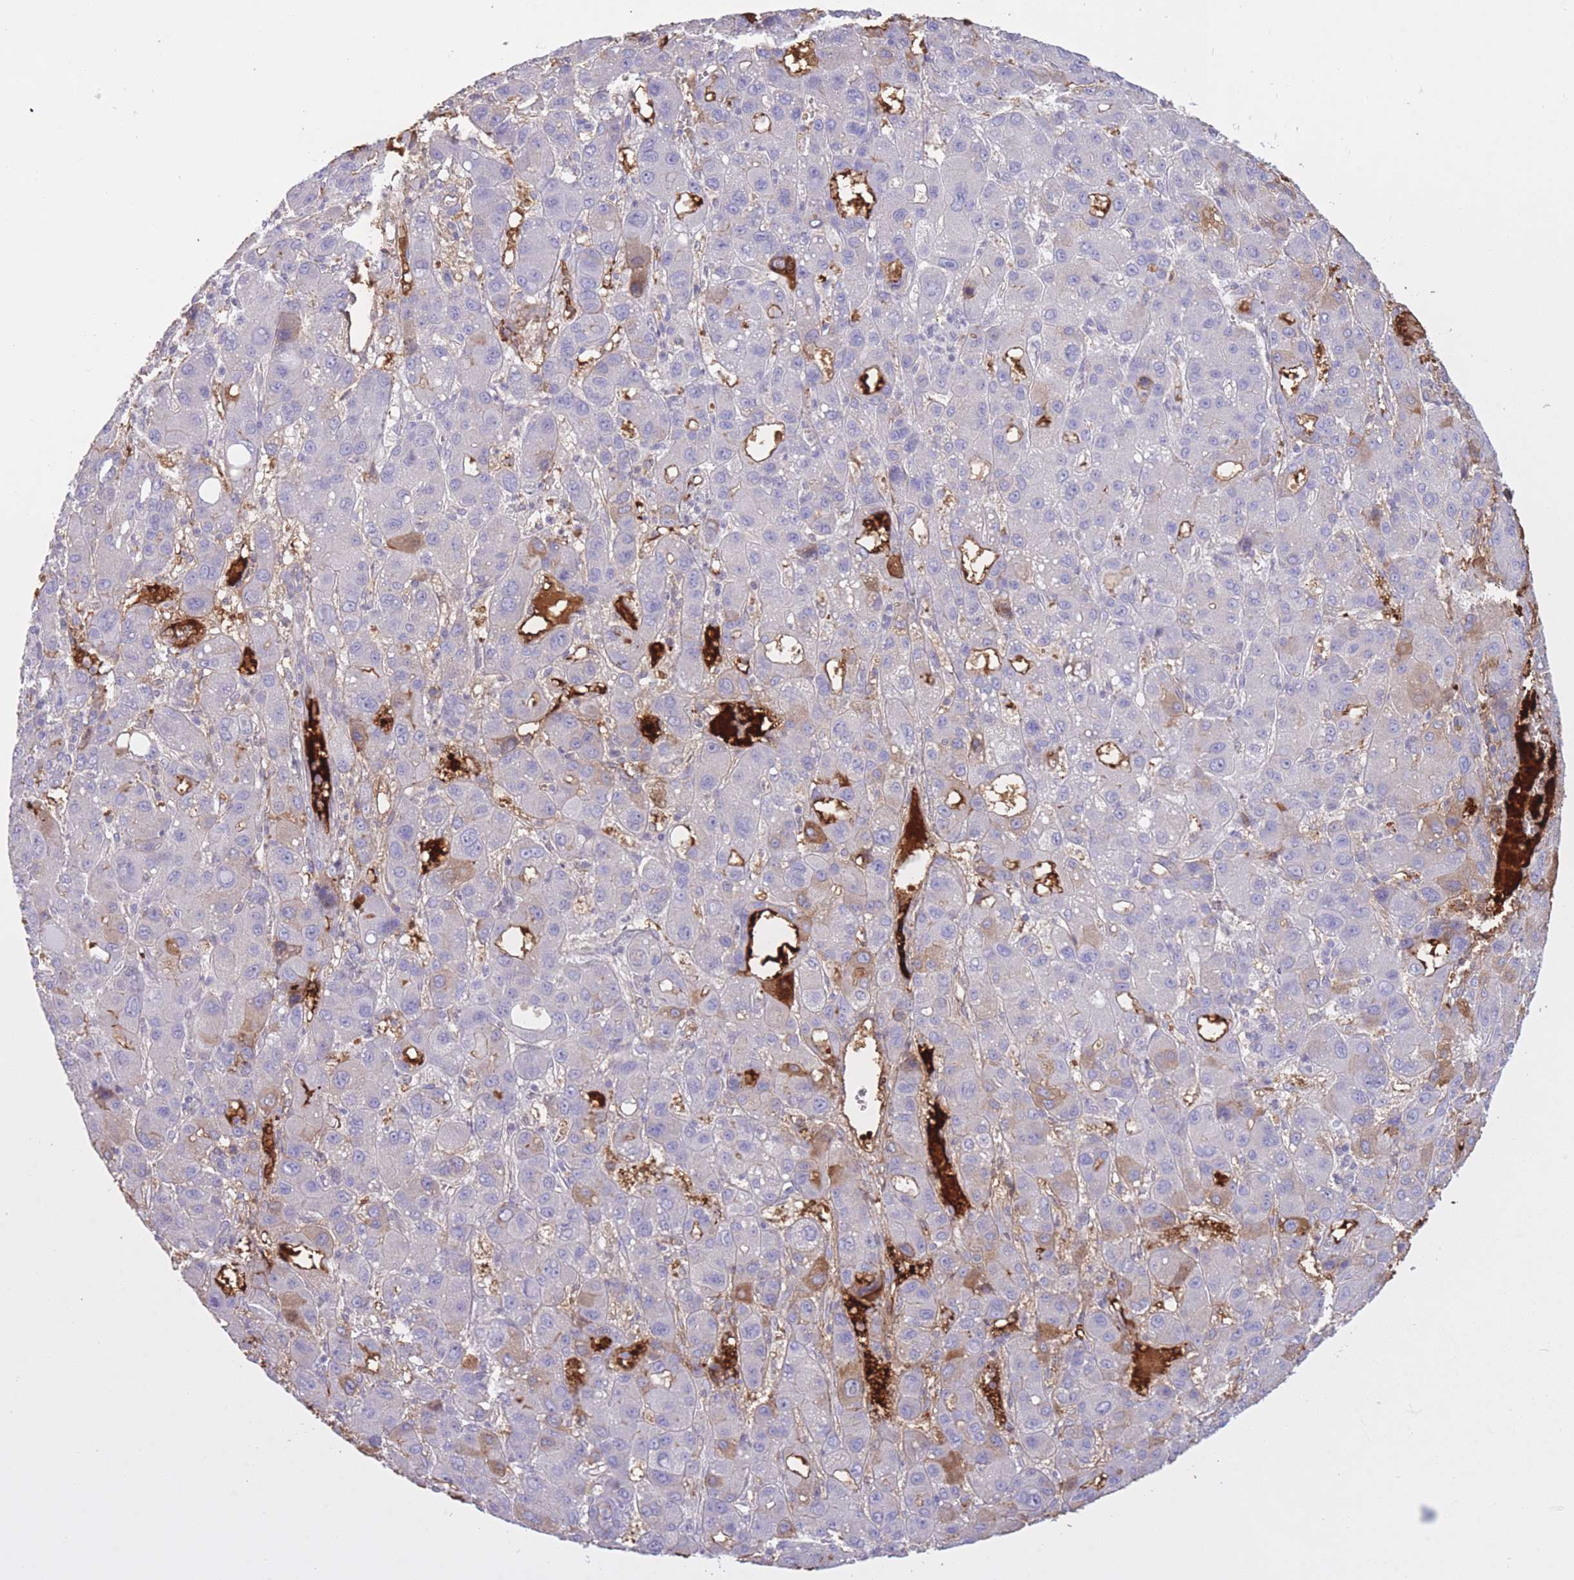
{"staining": {"intensity": "moderate", "quantity": "<25%", "location": "cytoplasmic/membranous"}, "tissue": "liver cancer", "cell_type": "Tumor cells", "image_type": "cancer", "snomed": [{"axis": "morphology", "description": "Carcinoma, Hepatocellular, NOS"}, {"axis": "topography", "description": "Liver"}], "caption": "DAB (3,3'-diaminobenzidine) immunohistochemical staining of human liver hepatocellular carcinoma reveals moderate cytoplasmic/membranous protein expression in approximately <25% of tumor cells.", "gene": "AP3S2", "patient": {"sex": "male", "age": 55}}